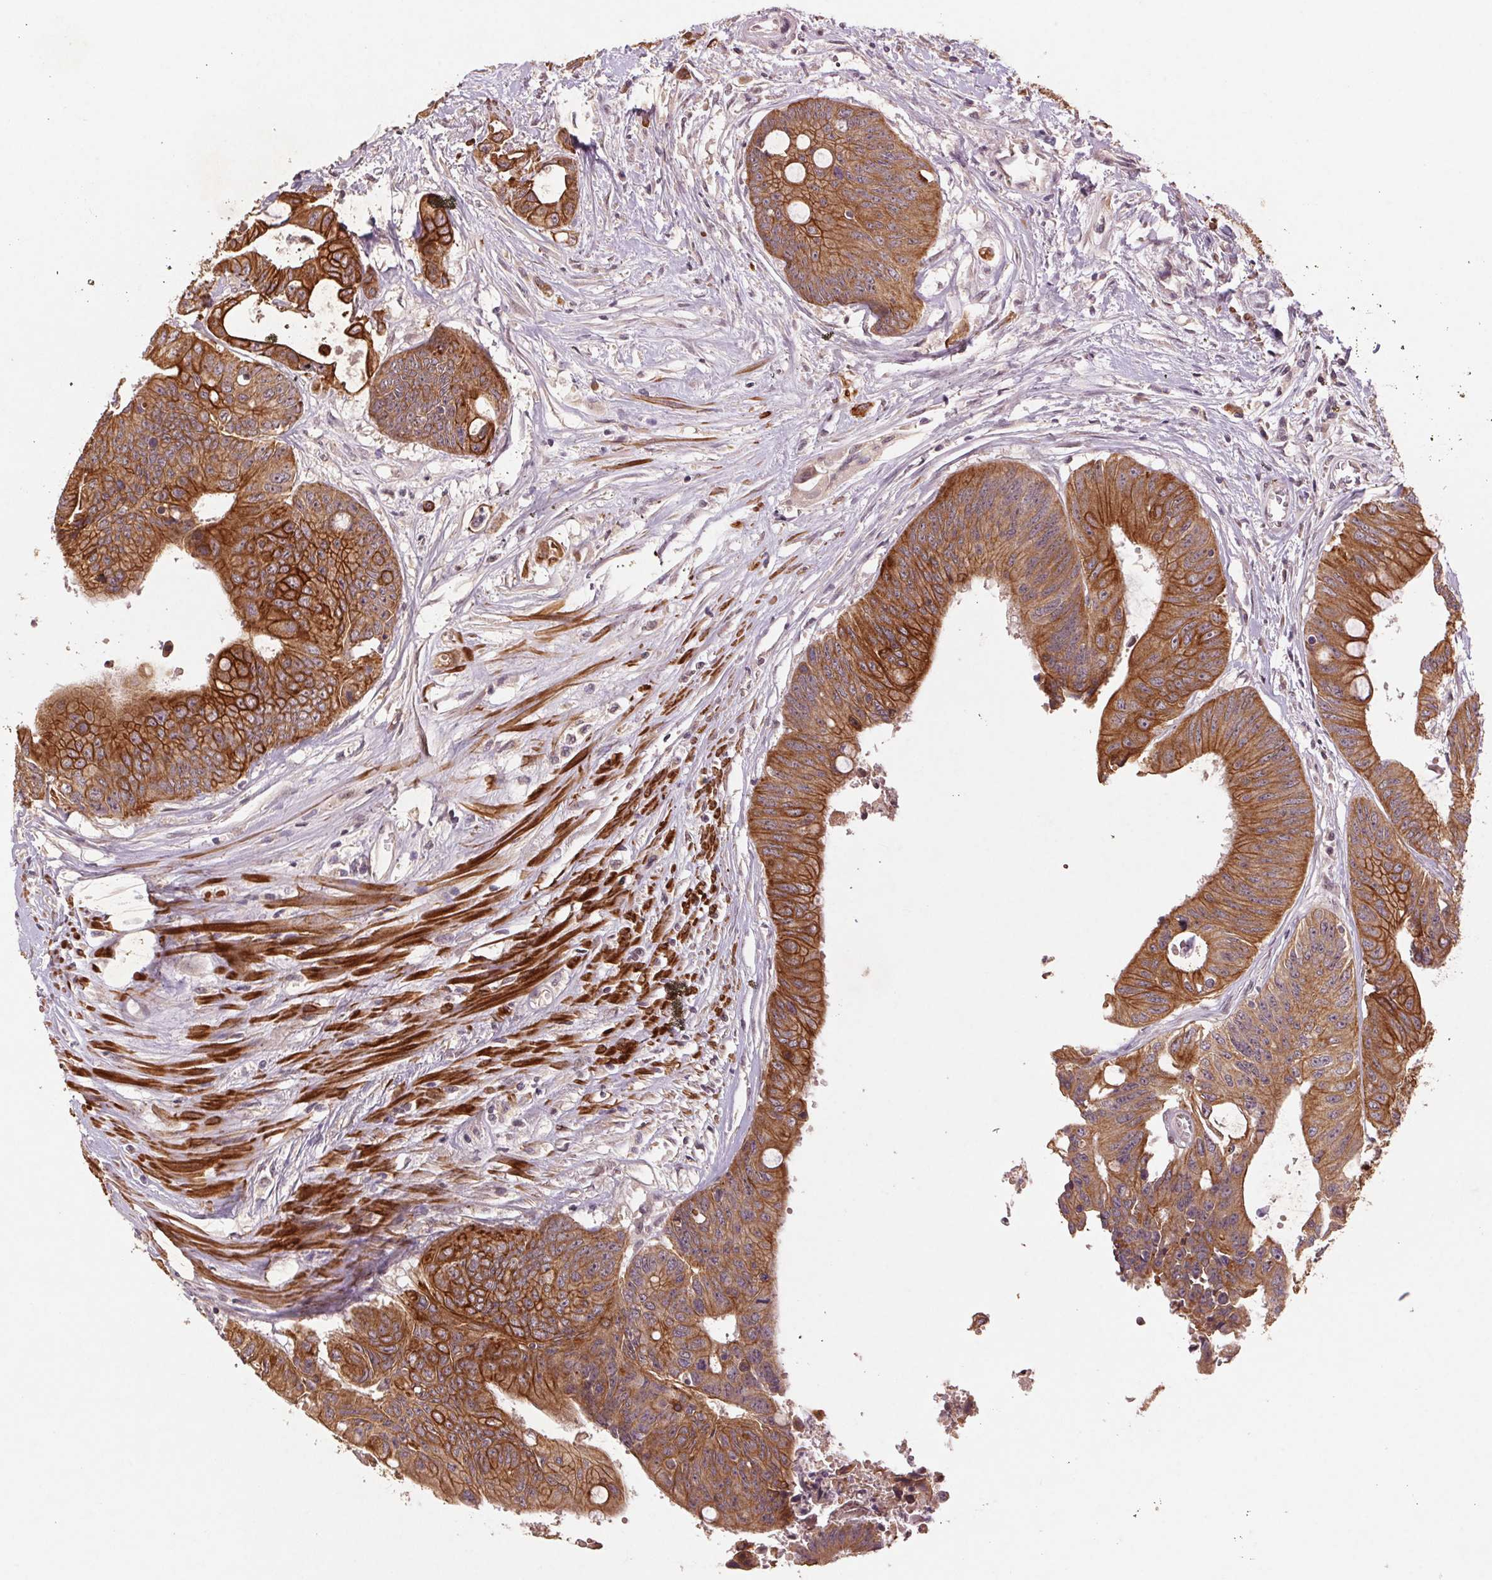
{"staining": {"intensity": "strong", "quantity": ">75%", "location": "cytoplasmic/membranous"}, "tissue": "colorectal cancer", "cell_type": "Tumor cells", "image_type": "cancer", "snomed": [{"axis": "morphology", "description": "Adenocarcinoma, NOS"}, {"axis": "topography", "description": "Rectum"}], "caption": "Immunohistochemical staining of human colorectal cancer (adenocarcinoma) shows high levels of strong cytoplasmic/membranous positivity in about >75% of tumor cells.", "gene": "SMLR1", "patient": {"sex": "male", "age": 59}}